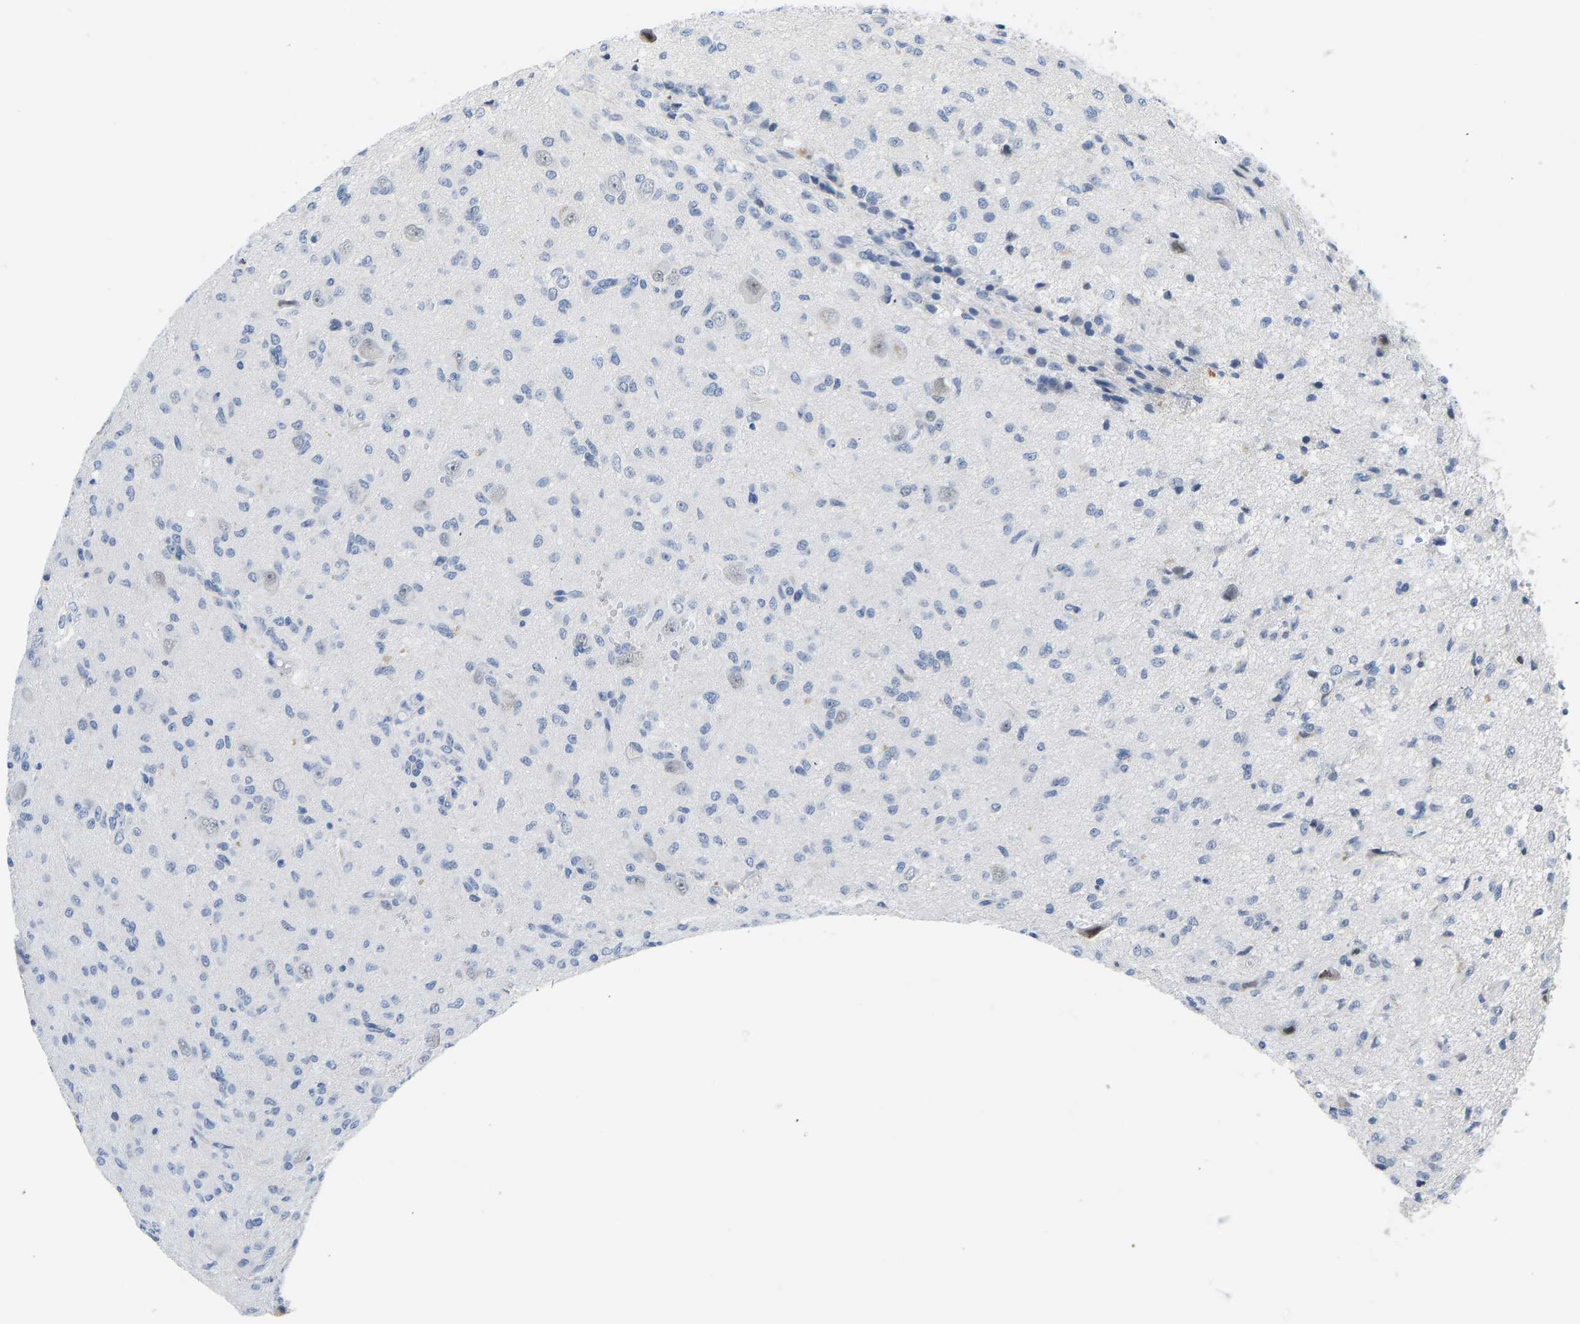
{"staining": {"intensity": "negative", "quantity": "none", "location": "none"}, "tissue": "glioma", "cell_type": "Tumor cells", "image_type": "cancer", "snomed": [{"axis": "morphology", "description": "Glioma, malignant, High grade"}, {"axis": "topography", "description": "Brain"}], "caption": "Immunohistochemical staining of human malignant glioma (high-grade) exhibits no significant staining in tumor cells.", "gene": "TXNDC2", "patient": {"sex": "female", "age": 59}}